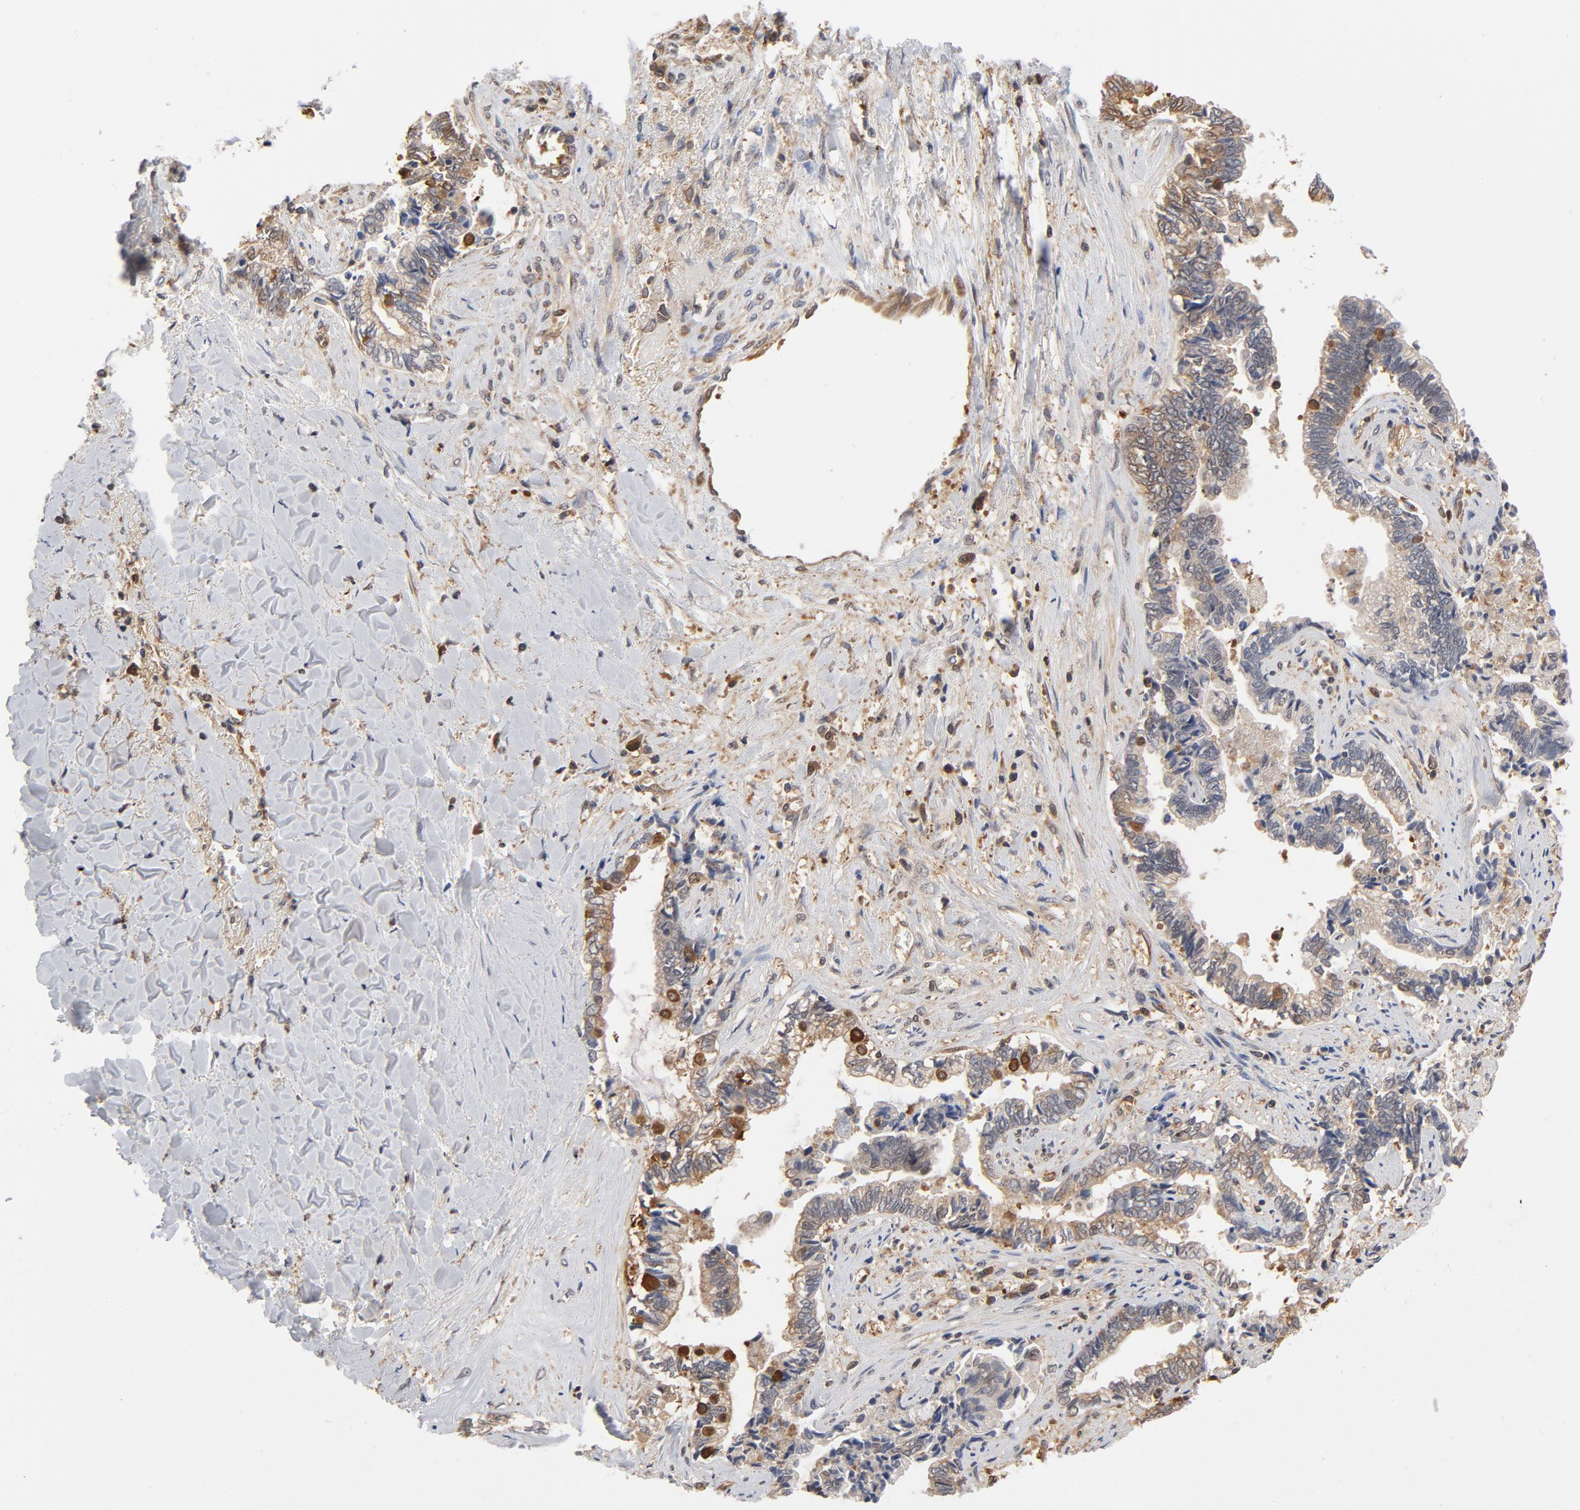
{"staining": {"intensity": "negative", "quantity": "none", "location": "none"}, "tissue": "liver cancer", "cell_type": "Tumor cells", "image_type": "cancer", "snomed": [{"axis": "morphology", "description": "Cholangiocarcinoma"}, {"axis": "topography", "description": "Liver"}], "caption": "The histopathology image demonstrates no staining of tumor cells in cholangiocarcinoma (liver).", "gene": "ASMTL", "patient": {"sex": "male", "age": 57}}